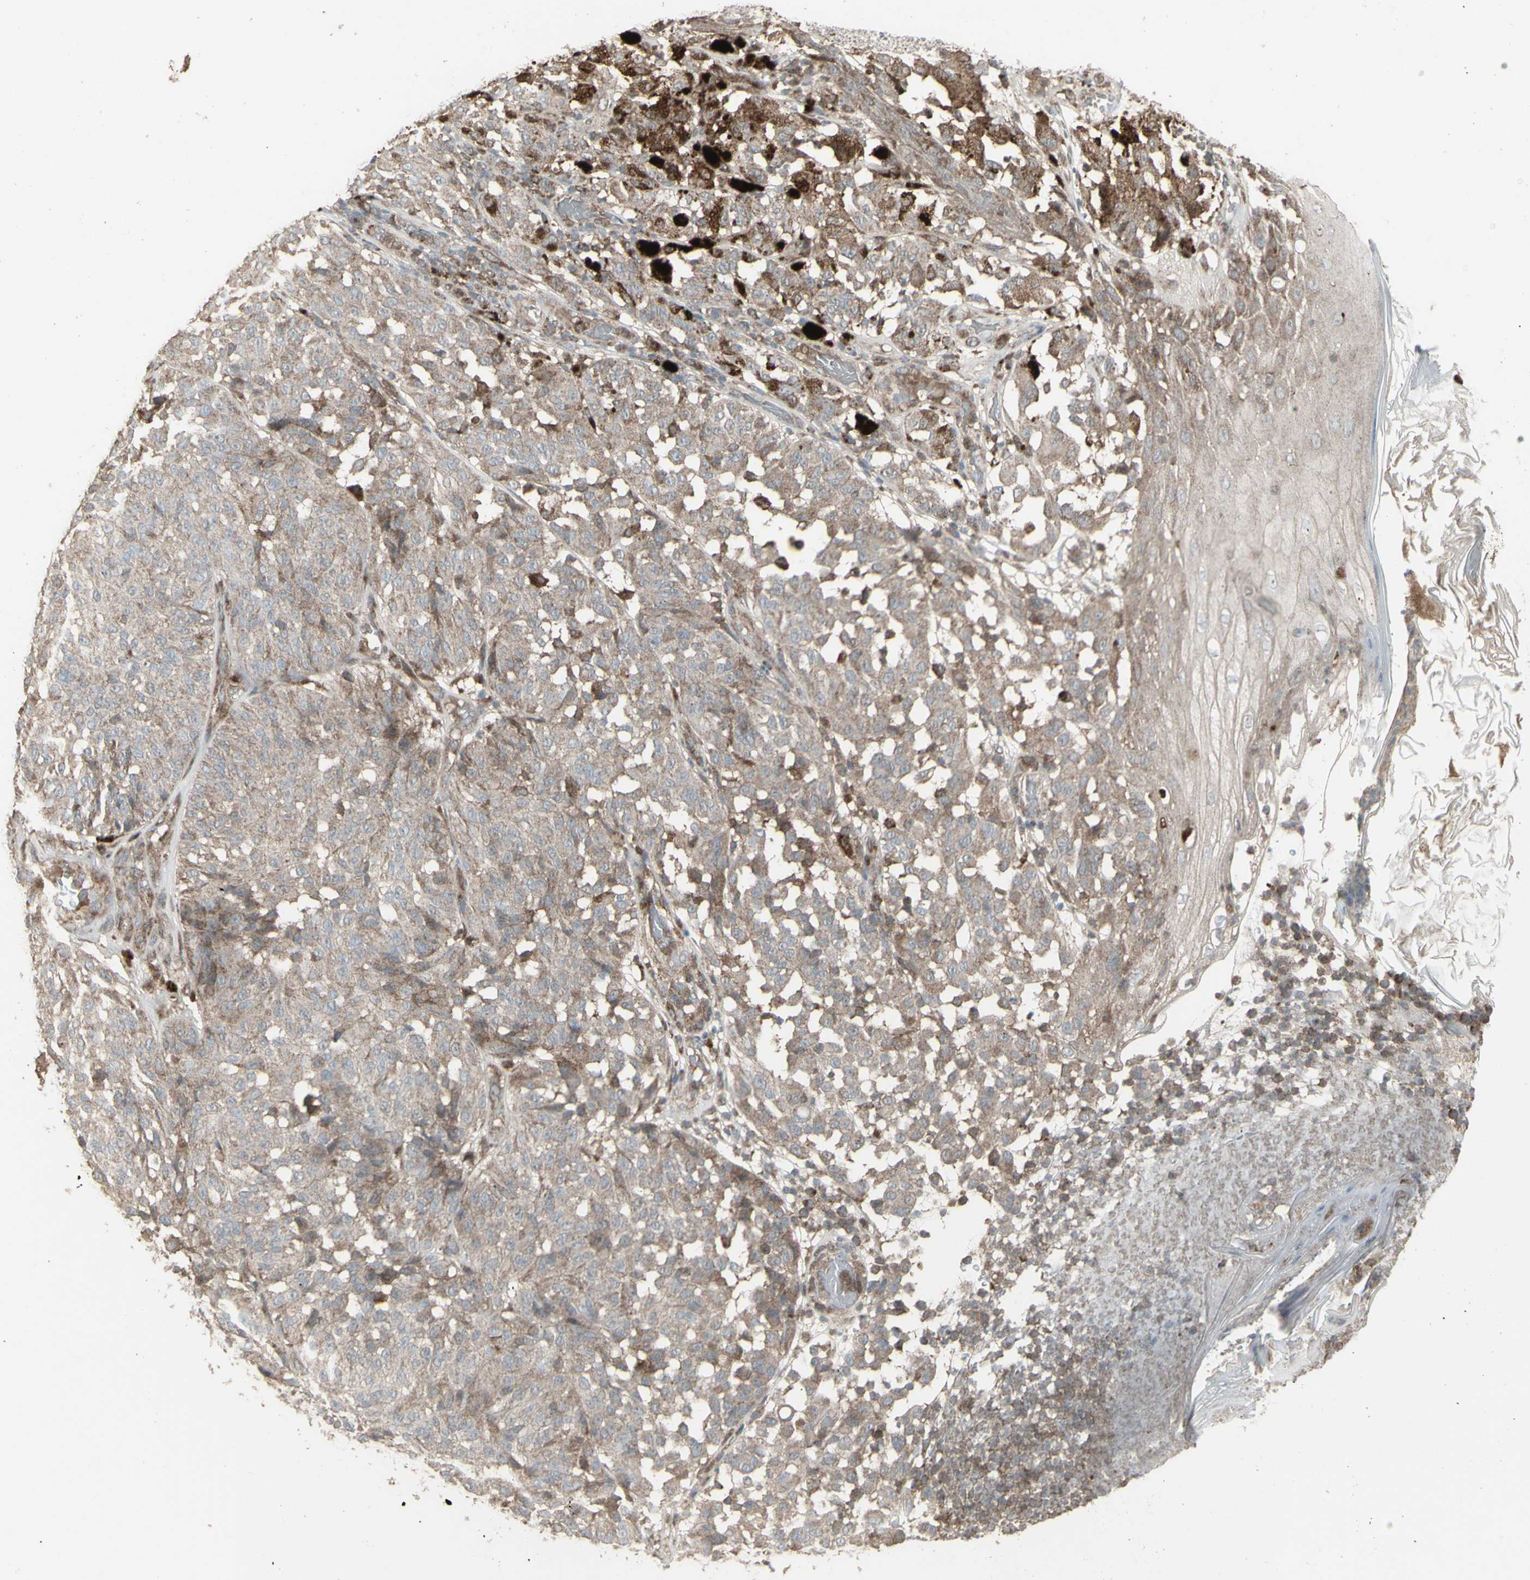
{"staining": {"intensity": "moderate", "quantity": ">75%", "location": "cytoplasmic/membranous"}, "tissue": "melanoma", "cell_type": "Tumor cells", "image_type": "cancer", "snomed": [{"axis": "morphology", "description": "Malignant melanoma, NOS"}, {"axis": "topography", "description": "Skin"}], "caption": "The micrograph exhibits immunohistochemical staining of melanoma. There is moderate cytoplasmic/membranous positivity is present in about >75% of tumor cells. The protein of interest is shown in brown color, while the nuclei are stained blue.", "gene": "RNASEL", "patient": {"sex": "female", "age": 46}}